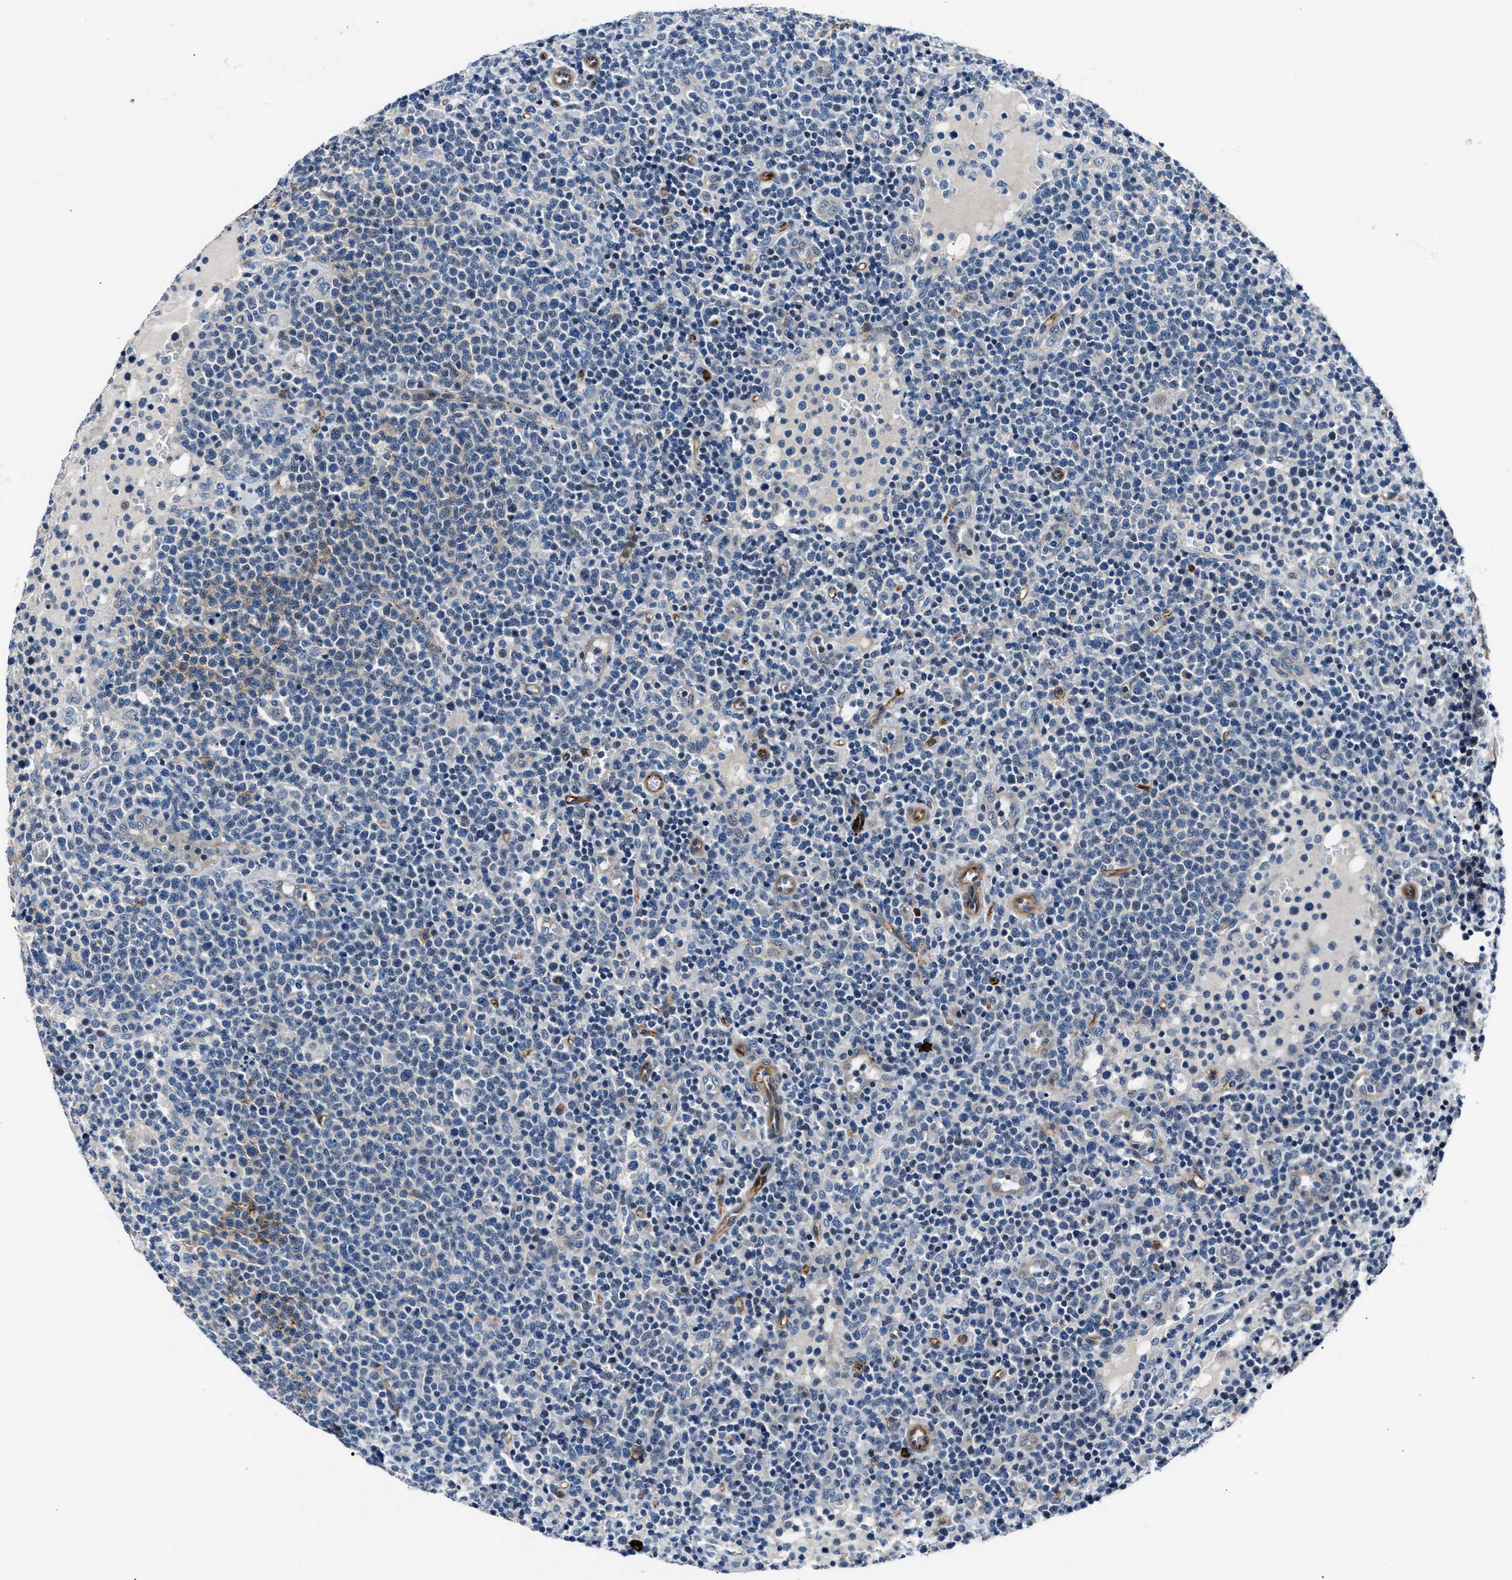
{"staining": {"intensity": "negative", "quantity": "none", "location": "none"}, "tissue": "lymphoma", "cell_type": "Tumor cells", "image_type": "cancer", "snomed": [{"axis": "morphology", "description": "Malignant lymphoma, non-Hodgkin's type, High grade"}, {"axis": "topography", "description": "Lymph node"}], "caption": "DAB immunohistochemical staining of human malignant lymphoma, non-Hodgkin's type (high-grade) displays no significant staining in tumor cells. (Brightfield microscopy of DAB (3,3'-diaminobenzidine) IHC at high magnification).", "gene": "MPDZ", "patient": {"sex": "male", "age": 61}}